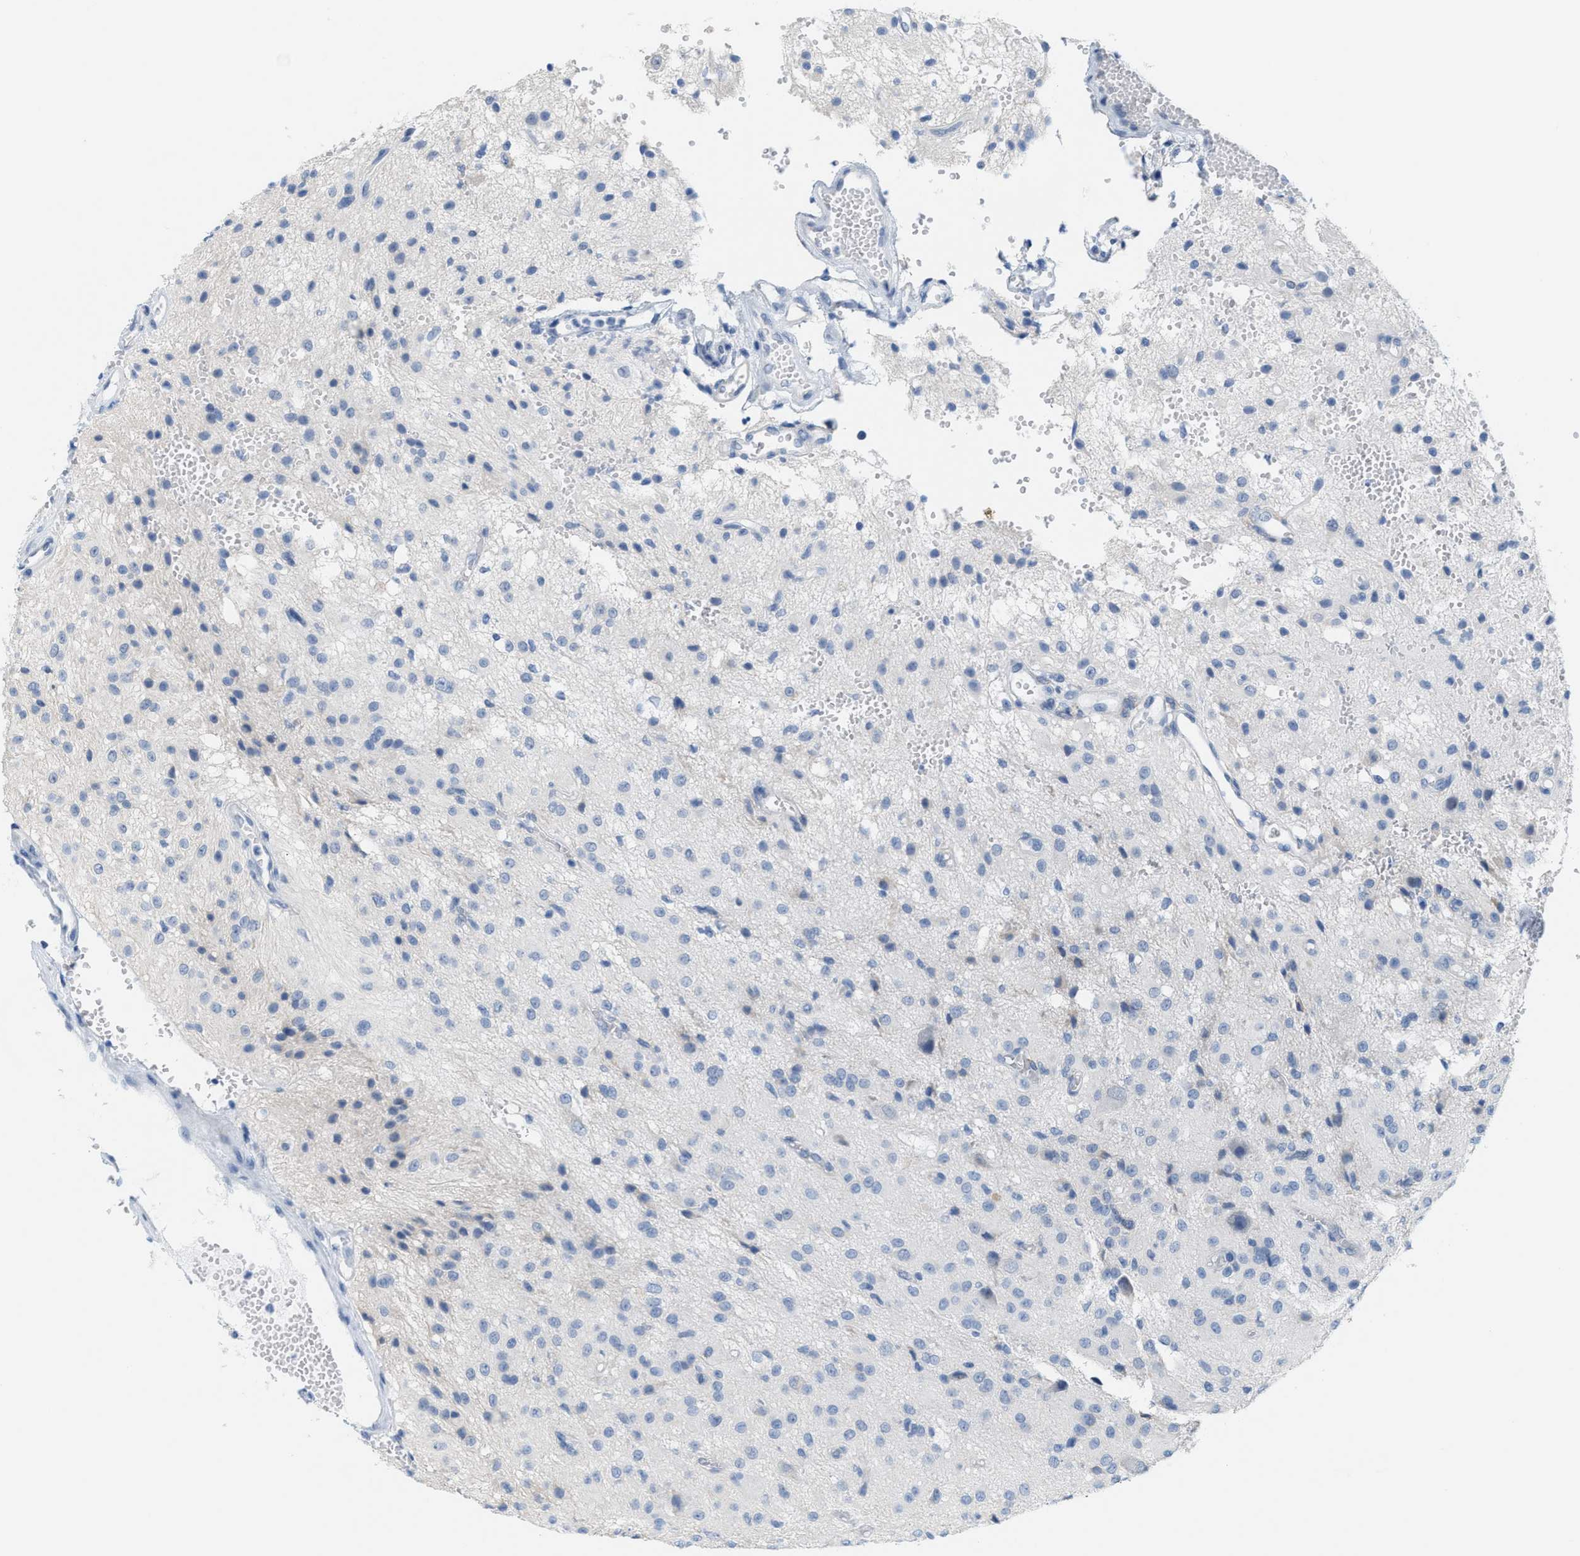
{"staining": {"intensity": "negative", "quantity": "none", "location": "none"}, "tissue": "glioma", "cell_type": "Tumor cells", "image_type": "cancer", "snomed": [{"axis": "morphology", "description": "Glioma, malignant, High grade"}, {"axis": "topography", "description": "Brain"}], "caption": "IHC image of neoplastic tissue: glioma stained with DAB shows no significant protein positivity in tumor cells. (Immunohistochemistry, brightfield microscopy, high magnification).", "gene": "KIFC3", "patient": {"sex": "female", "age": 59}}